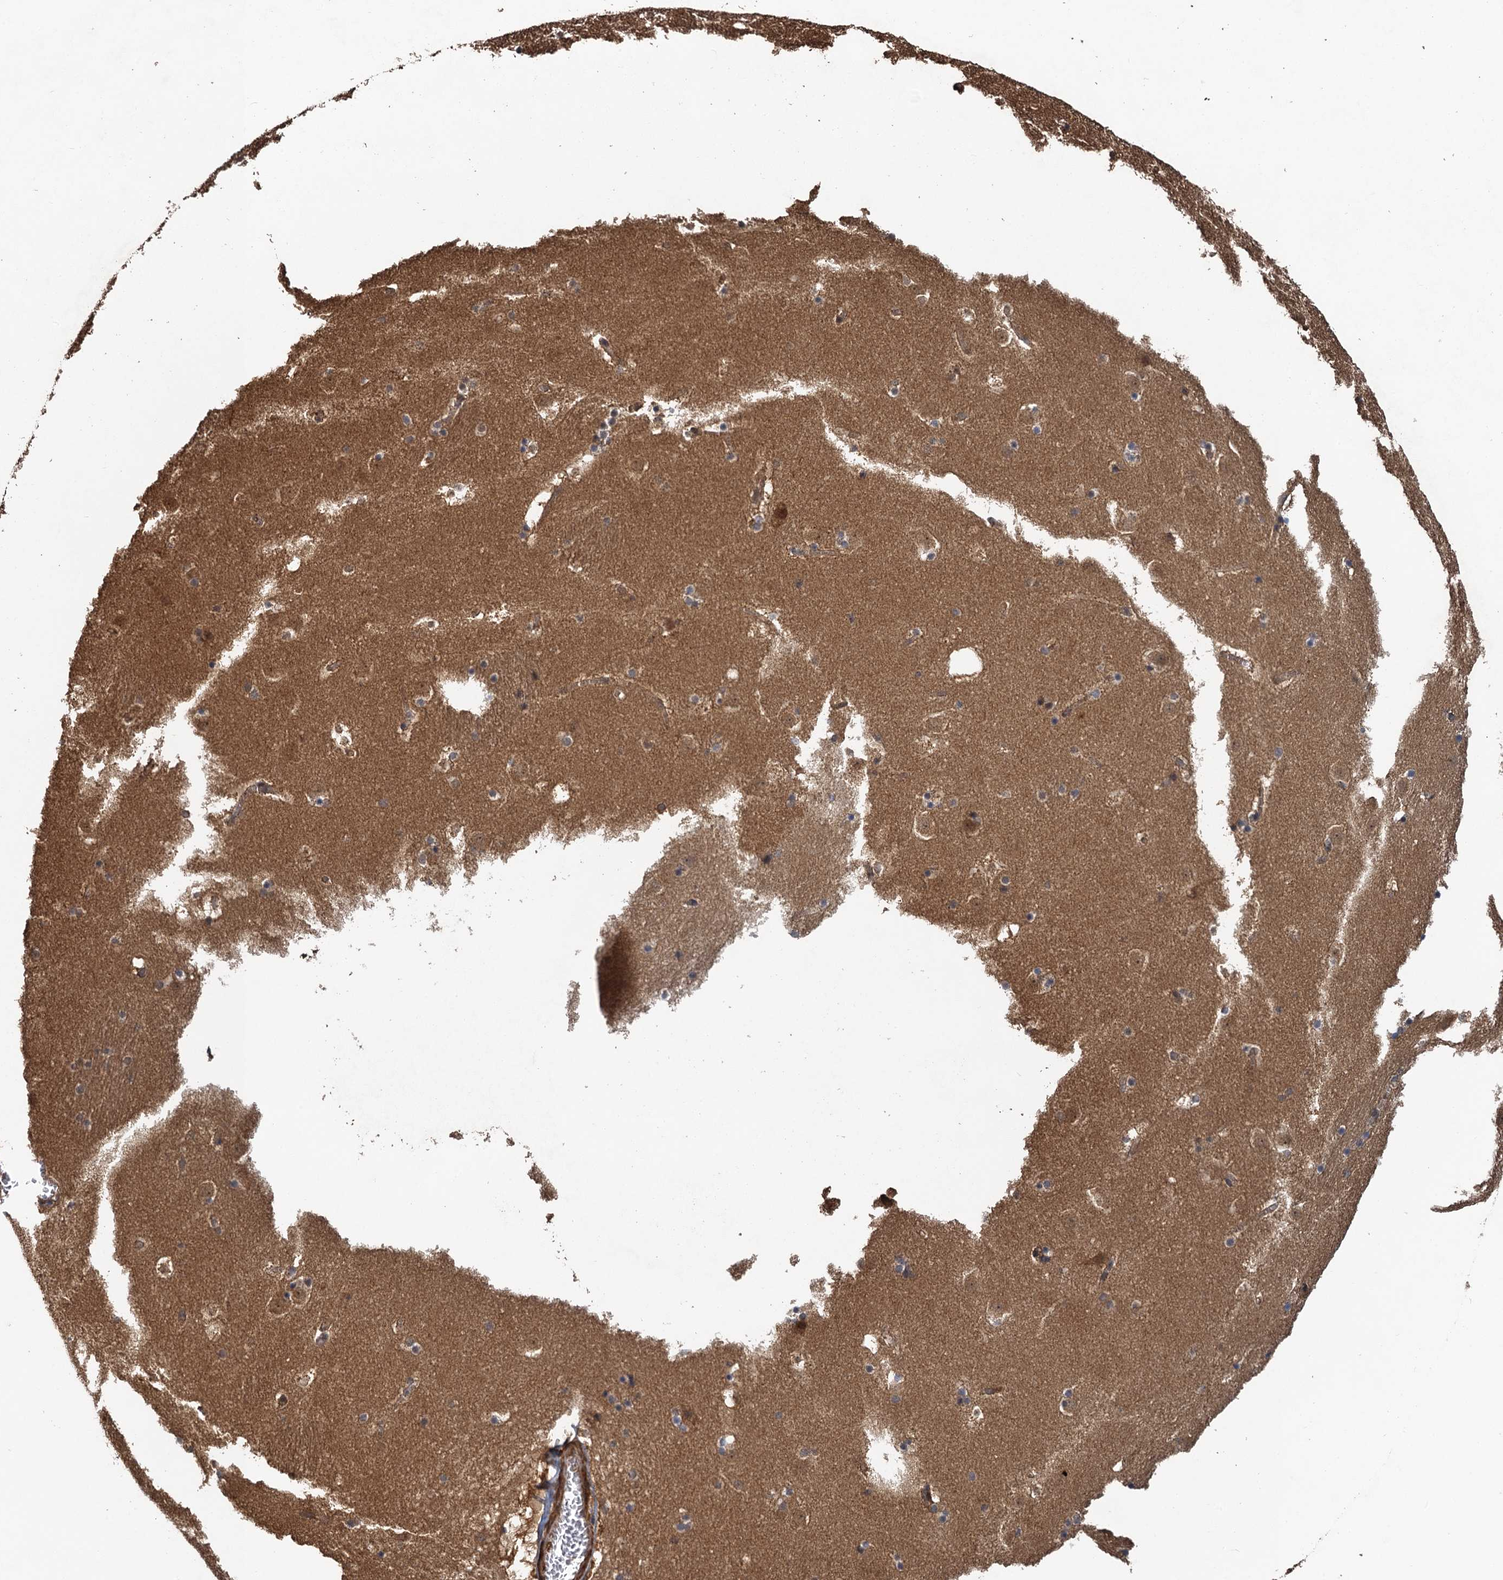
{"staining": {"intensity": "moderate", "quantity": "<25%", "location": "cytoplasmic/membranous"}, "tissue": "caudate", "cell_type": "Glial cells", "image_type": "normal", "snomed": [{"axis": "morphology", "description": "Normal tissue, NOS"}, {"axis": "topography", "description": "Lateral ventricle wall"}], "caption": "A photomicrograph of caudate stained for a protein shows moderate cytoplasmic/membranous brown staining in glial cells. The staining was performed using DAB (3,3'-diaminobenzidine), with brown indicating positive protein expression. Nuclei are stained blue with hematoxylin.", "gene": "MEAK7", "patient": {"sex": "male", "age": 45}}